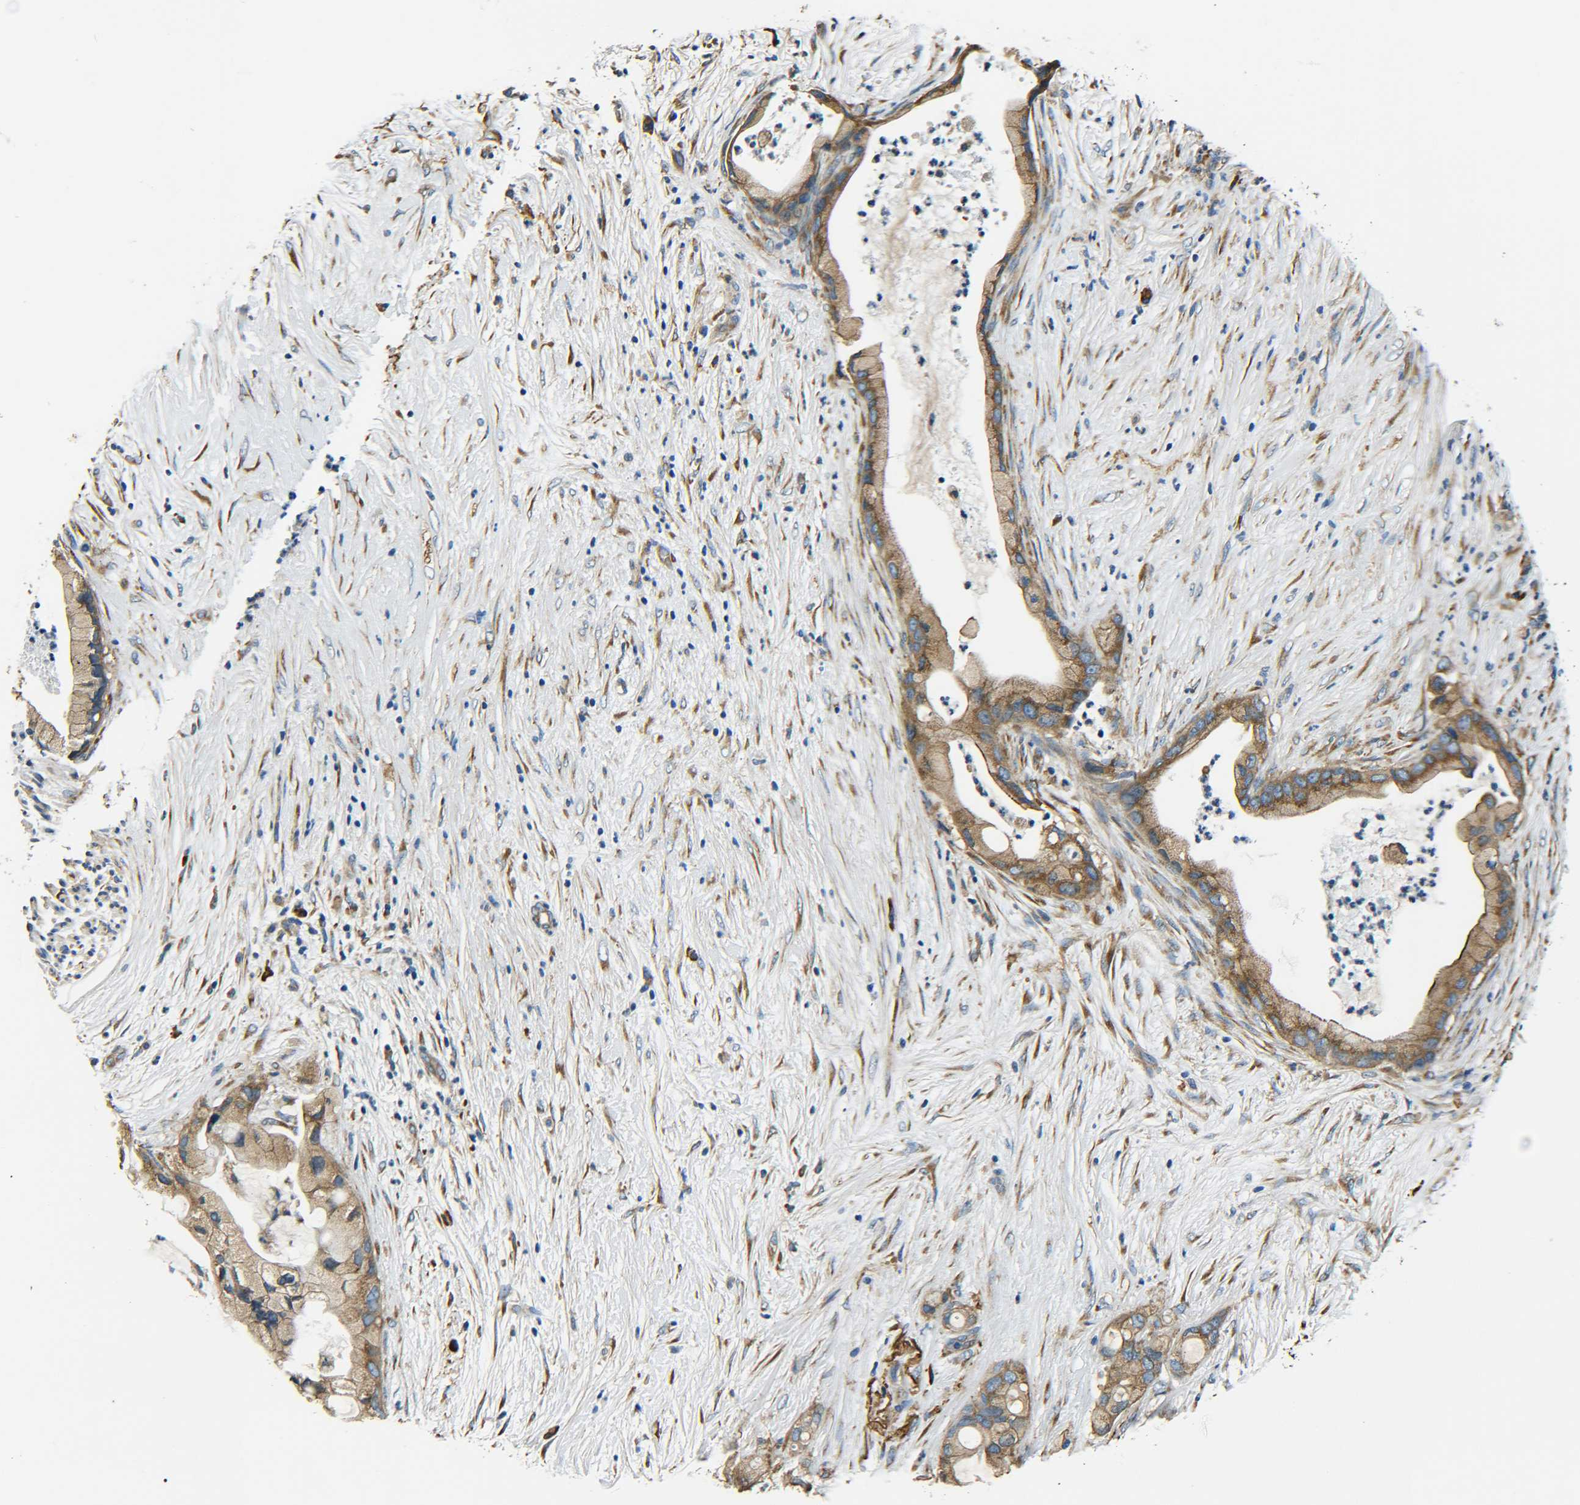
{"staining": {"intensity": "moderate", "quantity": ">75%", "location": "cytoplasmic/membranous"}, "tissue": "pancreatic cancer", "cell_type": "Tumor cells", "image_type": "cancer", "snomed": [{"axis": "morphology", "description": "Adenocarcinoma, NOS"}, {"axis": "topography", "description": "Pancreas"}], "caption": "This micrograph shows immunohistochemistry staining of human adenocarcinoma (pancreatic), with medium moderate cytoplasmic/membranous expression in approximately >75% of tumor cells.", "gene": "PREB", "patient": {"sex": "female", "age": 59}}